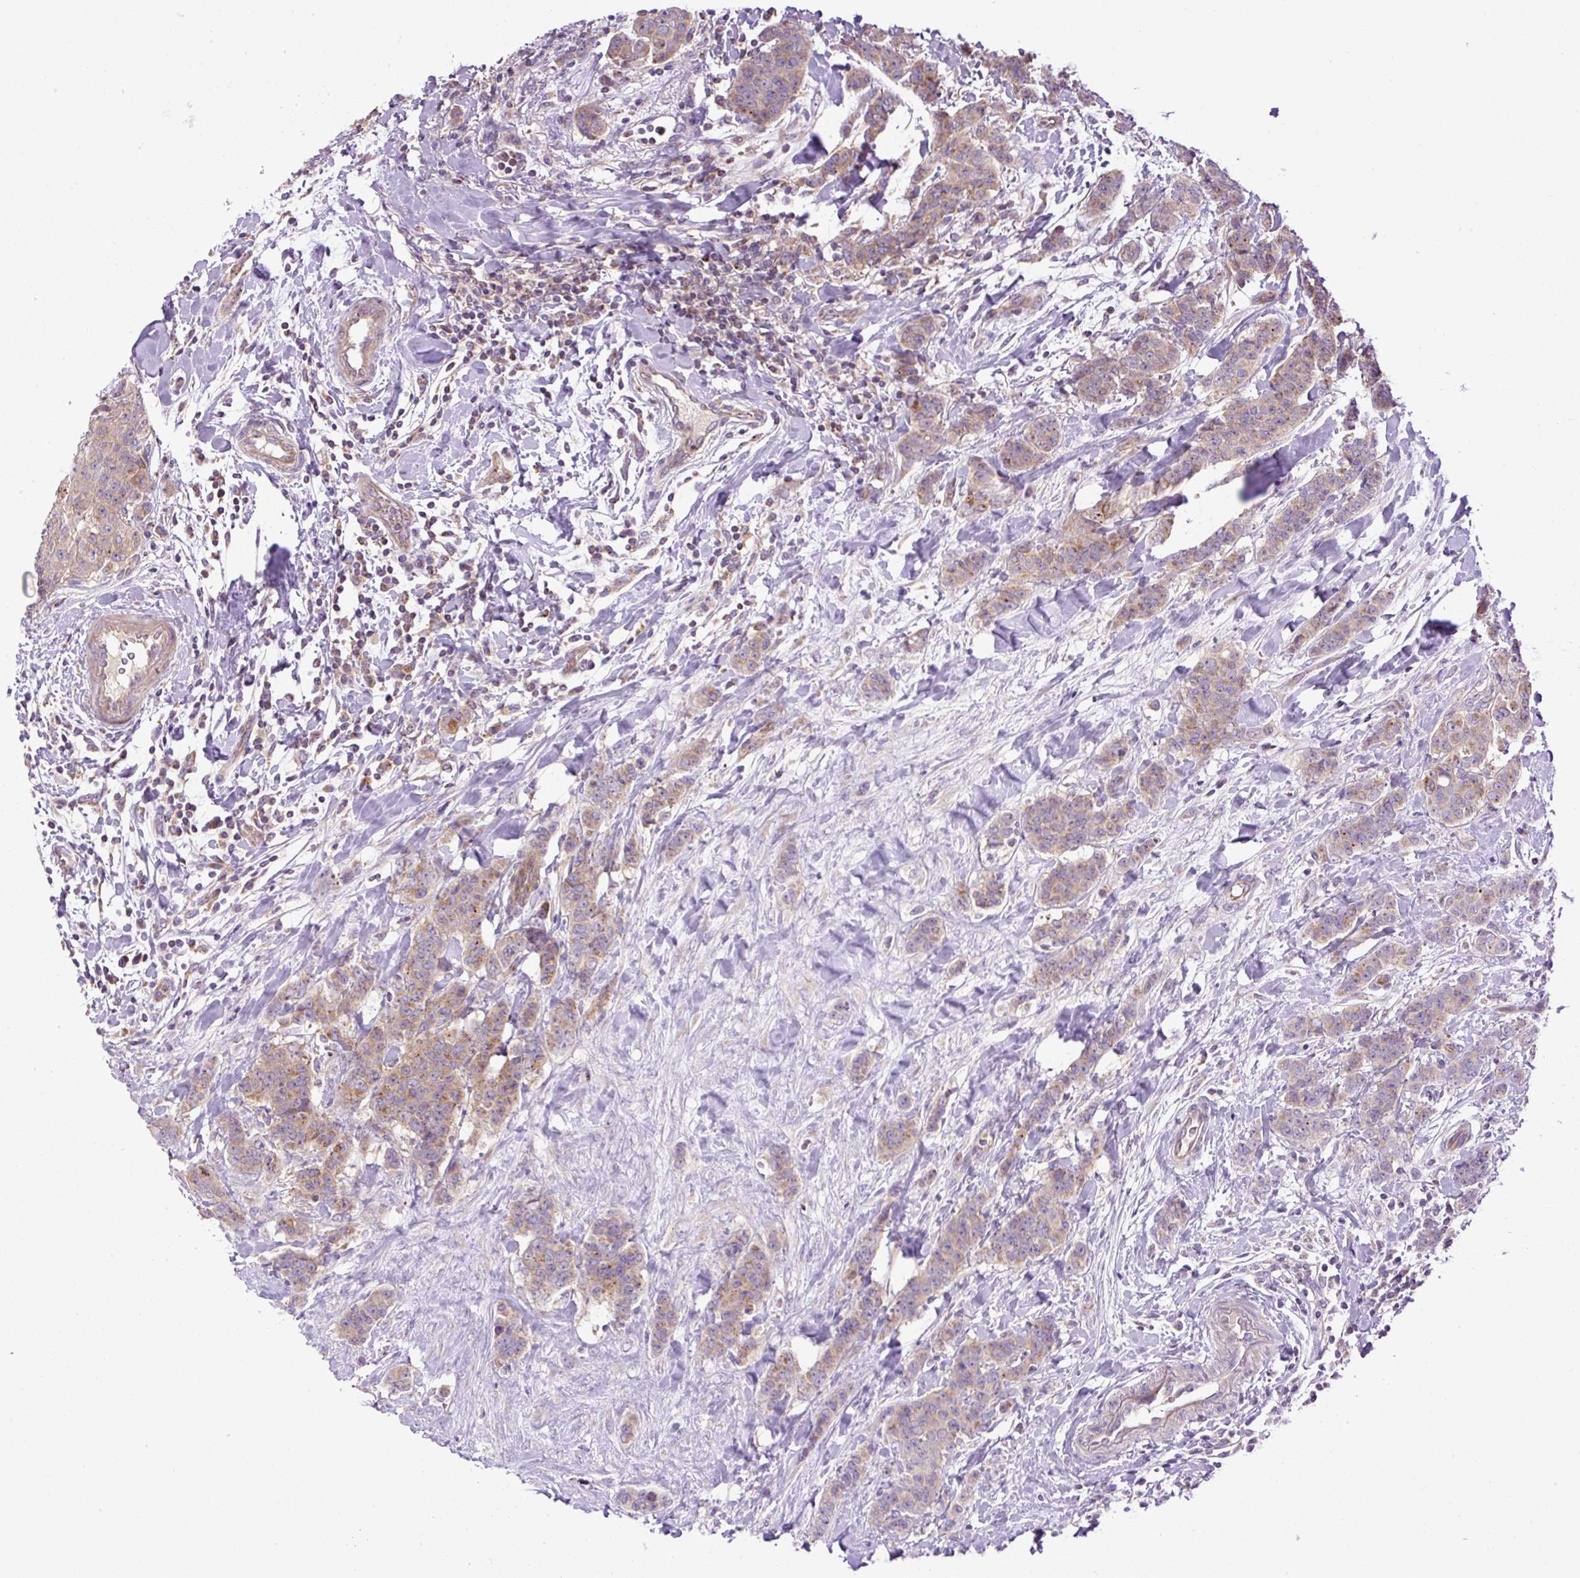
{"staining": {"intensity": "moderate", "quantity": "25%-75%", "location": "cytoplasmic/membranous"}, "tissue": "breast cancer", "cell_type": "Tumor cells", "image_type": "cancer", "snomed": [{"axis": "morphology", "description": "Duct carcinoma"}, {"axis": "topography", "description": "Breast"}], "caption": "Human breast cancer stained for a protein (brown) reveals moderate cytoplasmic/membranous positive staining in about 25%-75% of tumor cells.", "gene": "ZNF547", "patient": {"sex": "female", "age": 40}}